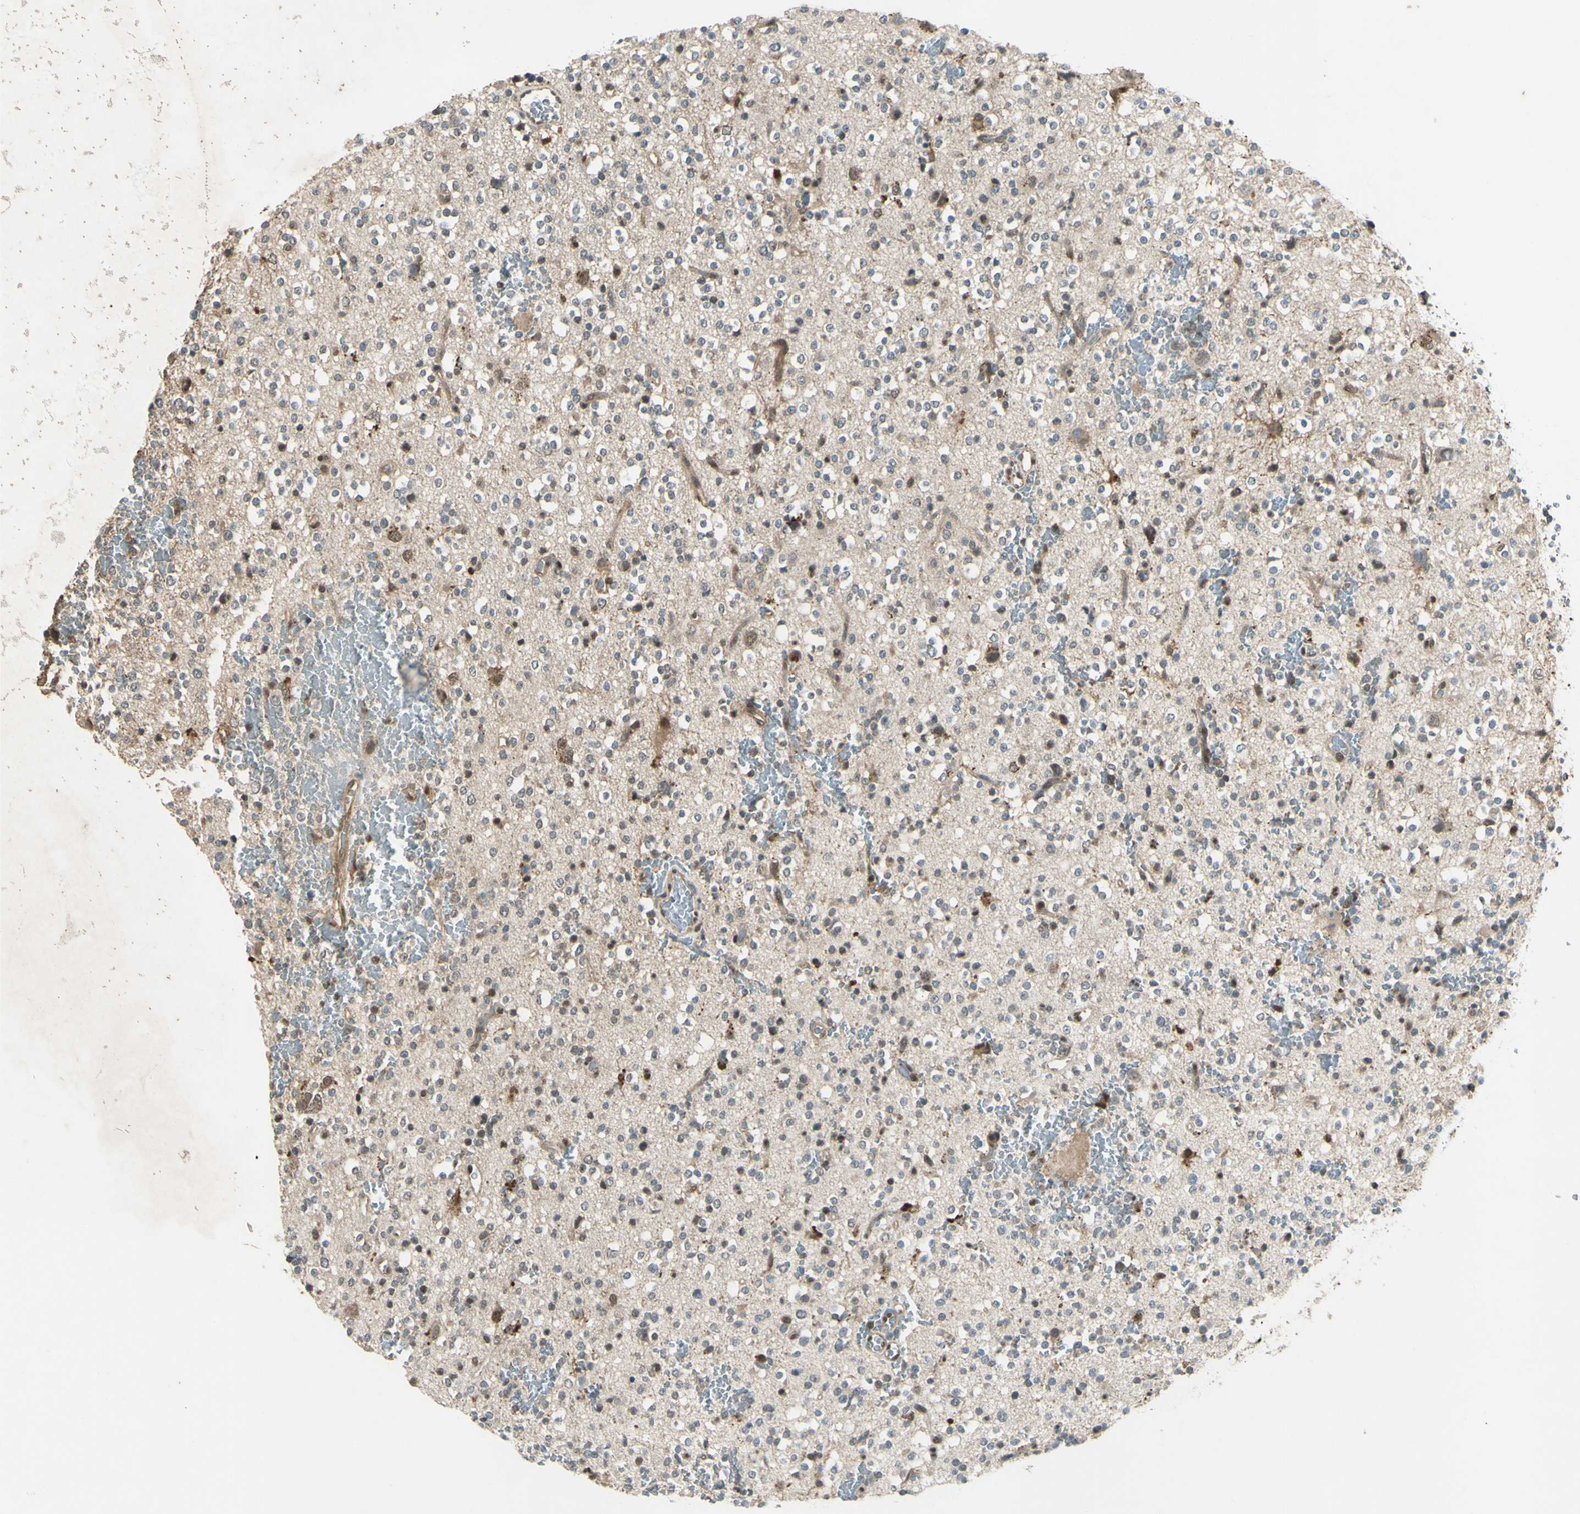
{"staining": {"intensity": "moderate", "quantity": "<25%", "location": "cytoplasmic/membranous"}, "tissue": "glioma", "cell_type": "Tumor cells", "image_type": "cancer", "snomed": [{"axis": "morphology", "description": "Glioma, malignant, High grade"}, {"axis": "topography", "description": "Brain"}], "caption": "Moderate cytoplasmic/membranous positivity is appreciated in approximately <25% of tumor cells in glioma.", "gene": "PSMD5", "patient": {"sex": "male", "age": 47}}